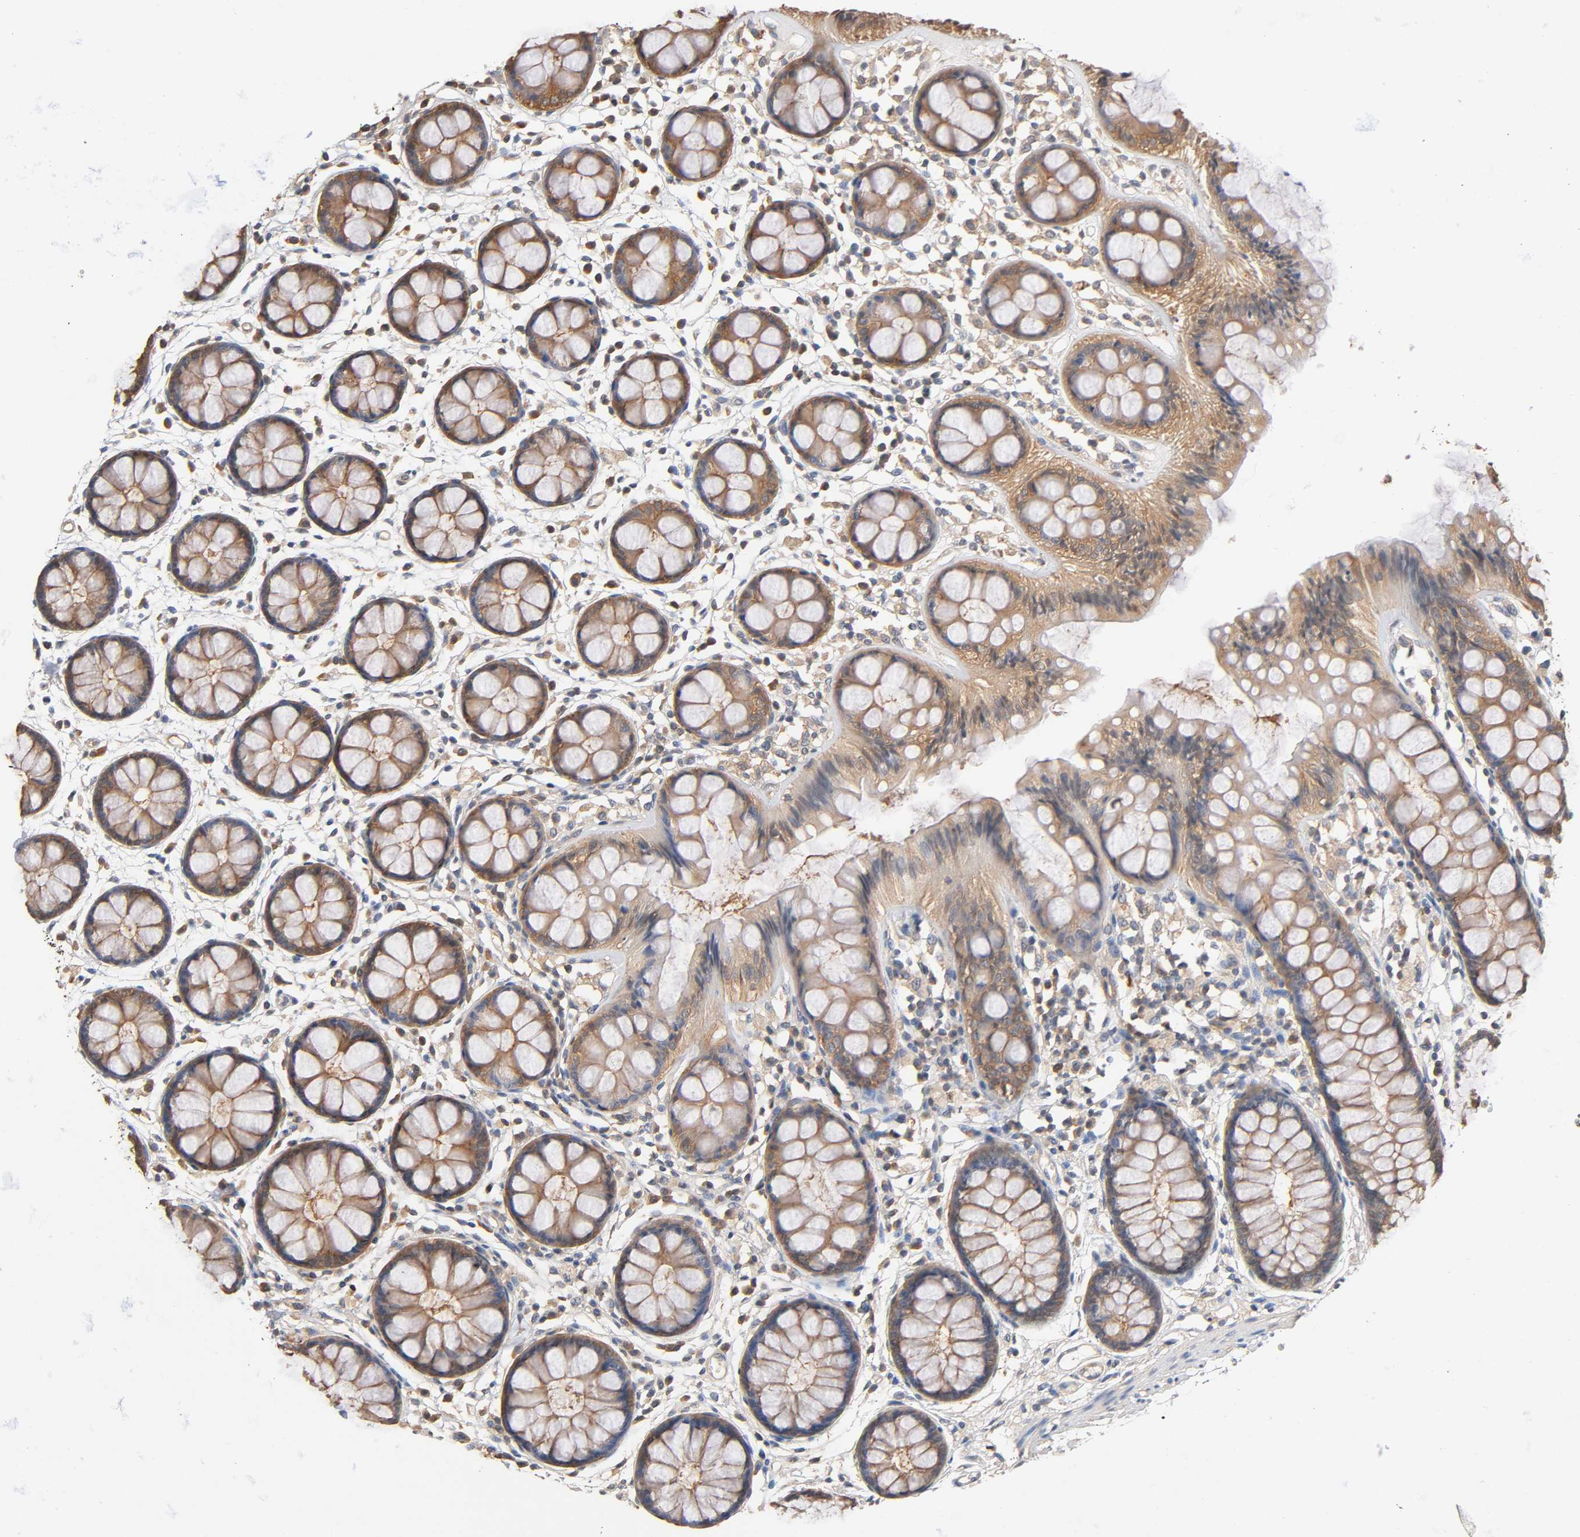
{"staining": {"intensity": "moderate", "quantity": ">75%", "location": "cytoplasmic/membranous"}, "tissue": "rectum", "cell_type": "Glandular cells", "image_type": "normal", "snomed": [{"axis": "morphology", "description": "Normal tissue, NOS"}, {"axis": "topography", "description": "Rectum"}], "caption": "Normal rectum demonstrates moderate cytoplasmic/membranous staining in about >75% of glandular cells, visualized by immunohistochemistry.", "gene": "ALDOA", "patient": {"sex": "female", "age": 66}}